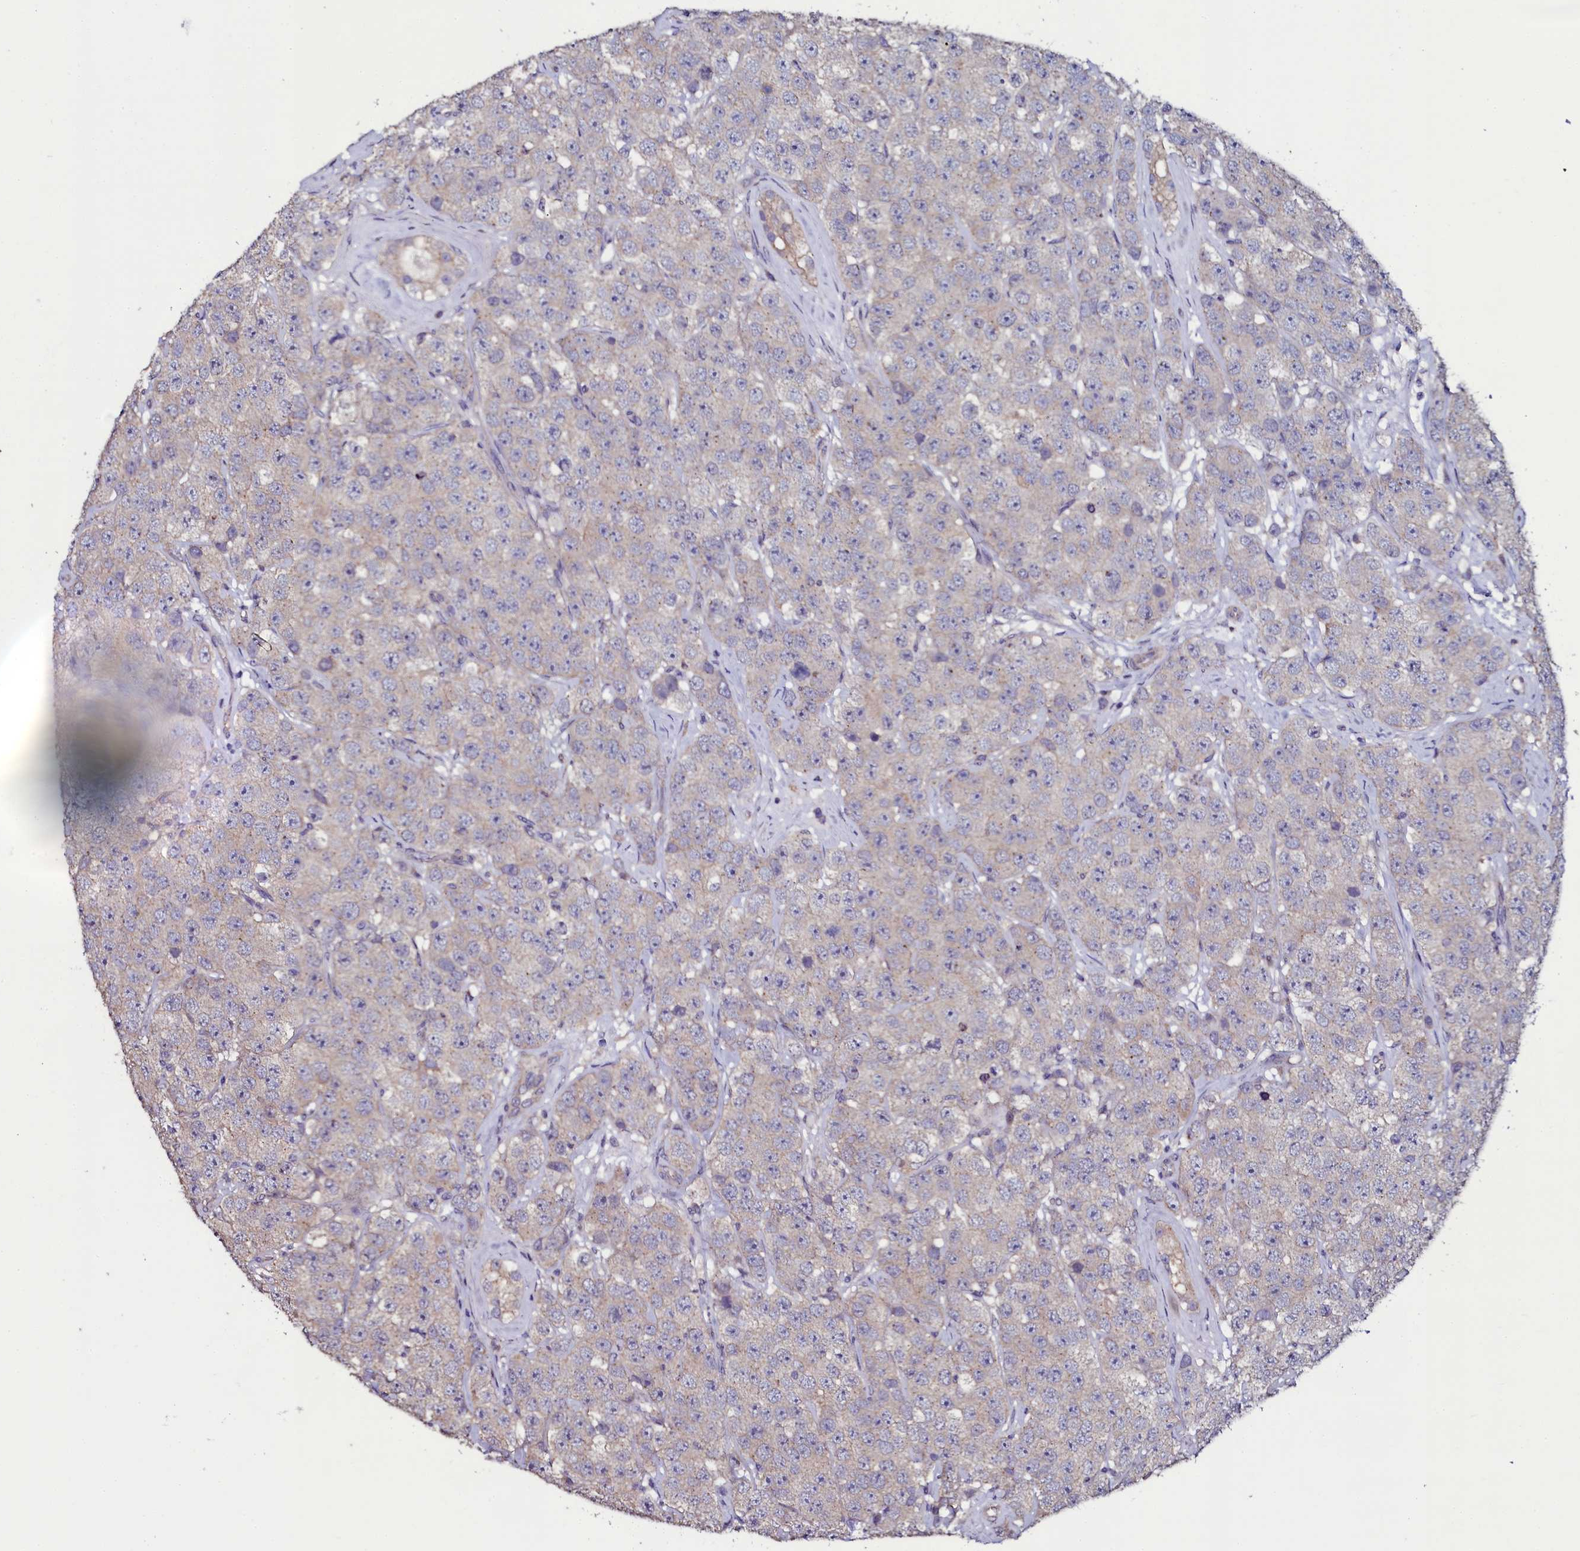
{"staining": {"intensity": "weak", "quantity": "<25%", "location": "cytoplasmic/membranous"}, "tissue": "testis cancer", "cell_type": "Tumor cells", "image_type": "cancer", "snomed": [{"axis": "morphology", "description": "Seminoma, NOS"}, {"axis": "topography", "description": "Testis"}], "caption": "Testis seminoma was stained to show a protein in brown. There is no significant positivity in tumor cells.", "gene": "USPL1", "patient": {"sex": "male", "age": 28}}